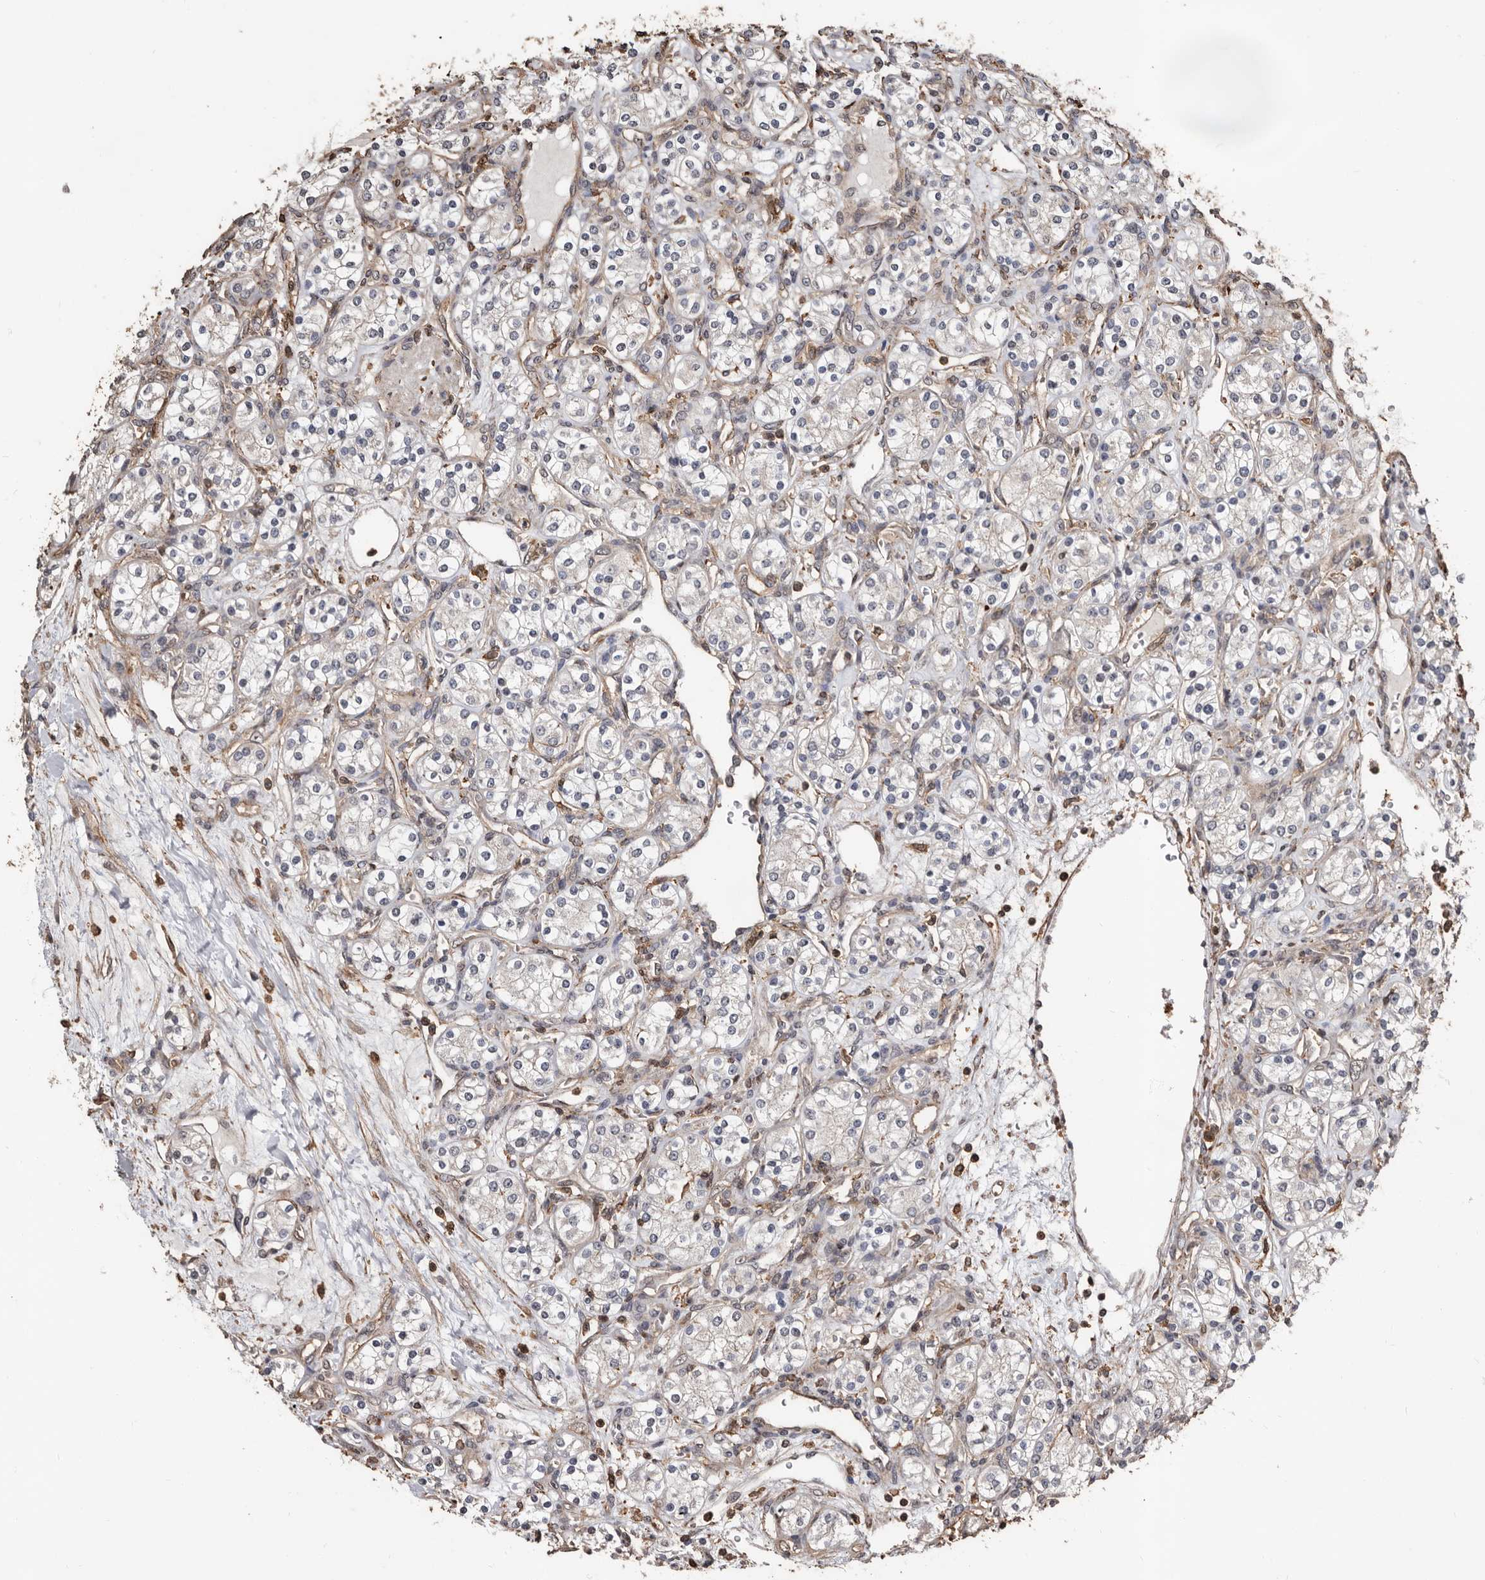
{"staining": {"intensity": "negative", "quantity": "none", "location": "none"}, "tissue": "renal cancer", "cell_type": "Tumor cells", "image_type": "cancer", "snomed": [{"axis": "morphology", "description": "Adenocarcinoma, NOS"}, {"axis": "topography", "description": "Kidney"}], "caption": "IHC histopathology image of neoplastic tissue: renal cancer (adenocarcinoma) stained with DAB exhibits no significant protein expression in tumor cells.", "gene": "GSK3A", "patient": {"sex": "male", "age": 77}}